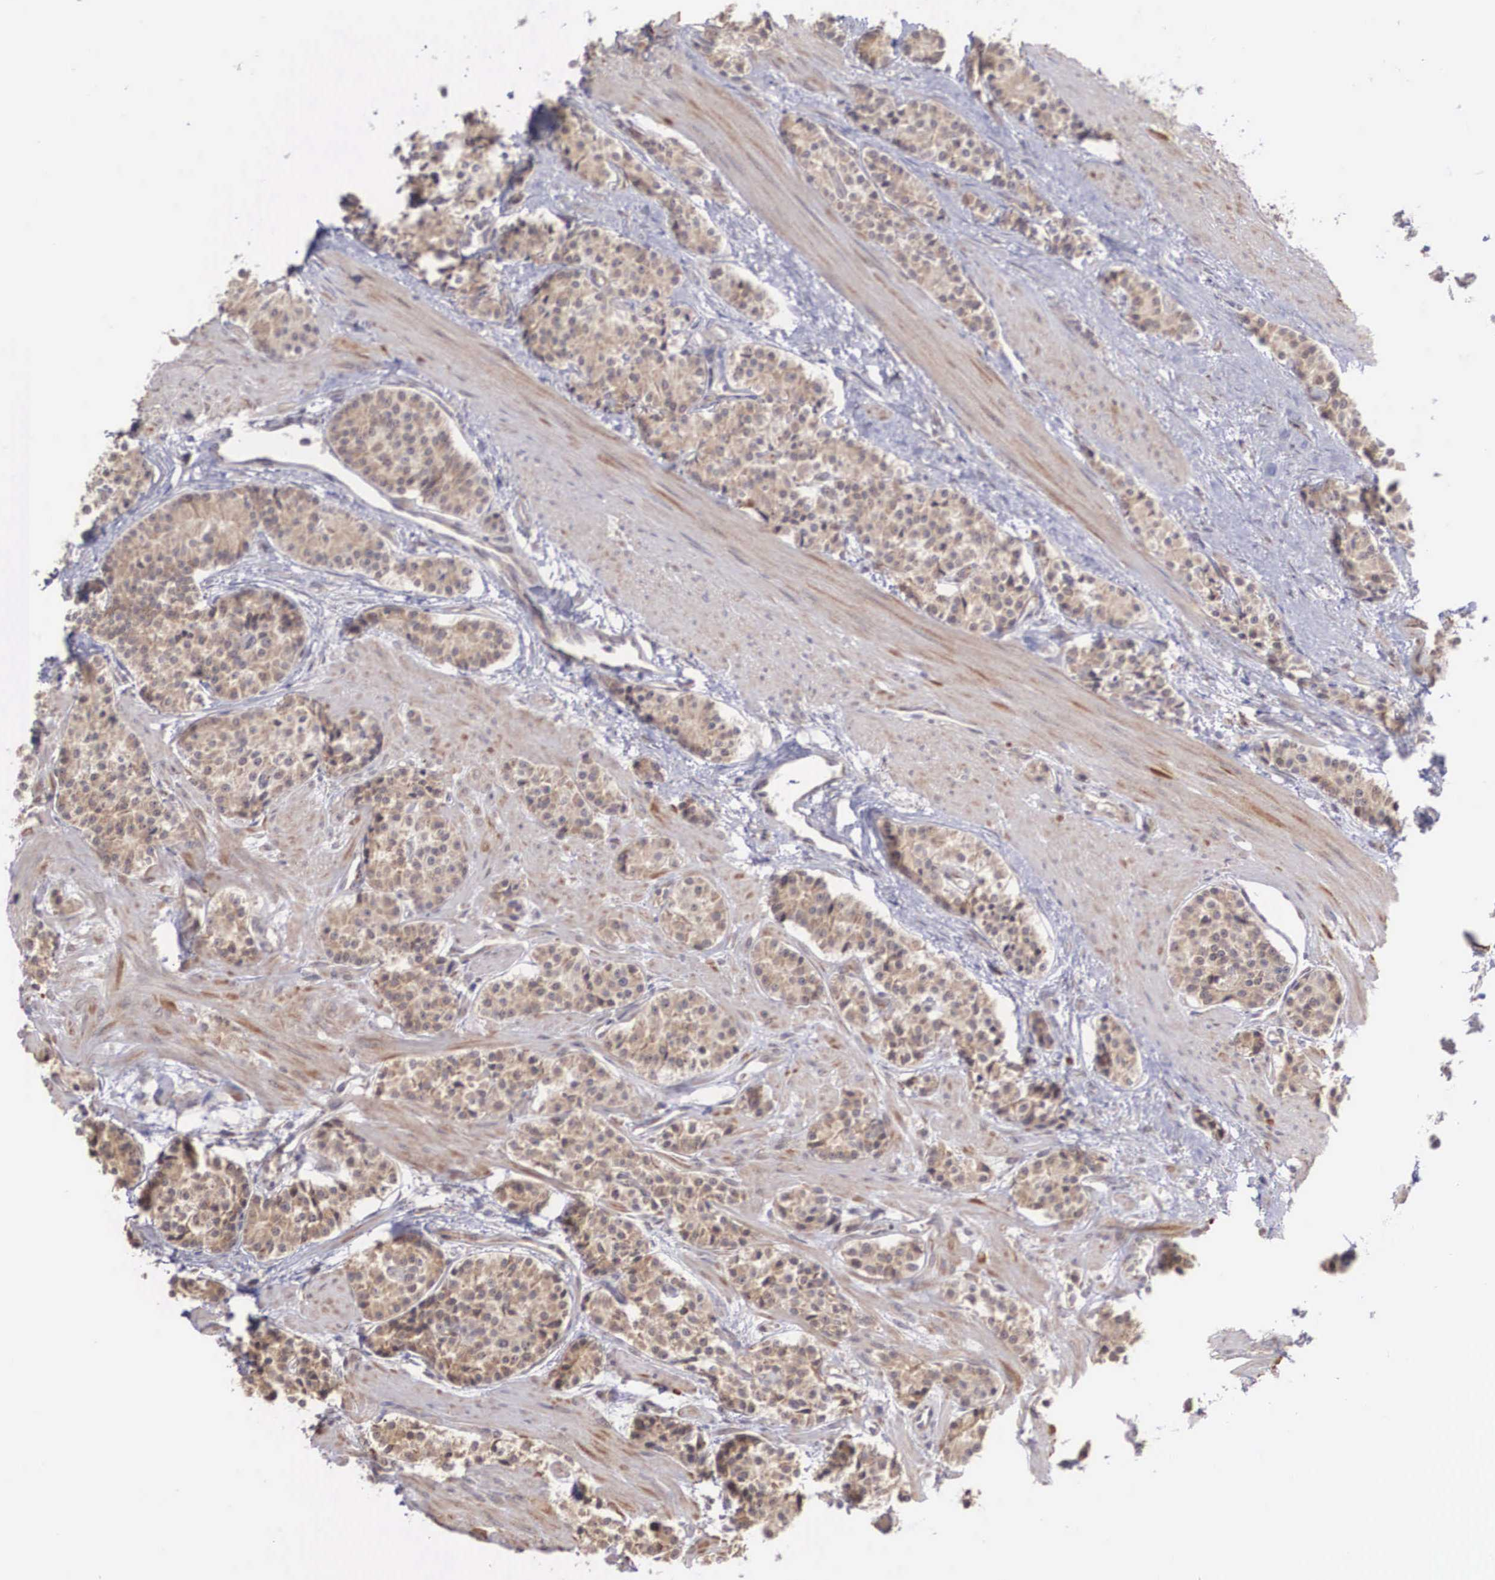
{"staining": {"intensity": "weak", "quantity": "25%-75%", "location": "cytoplasmic/membranous"}, "tissue": "carcinoid", "cell_type": "Tumor cells", "image_type": "cancer", "snomed": [{"axis": "morphology", "description": "Carcinoid, malignant, NOS"}, {"axis": "topography", "description": "Stomach"}], "caption": "Immunohistochemical staining of human malignant carcinoid shows low levels of weak cytoplasmic/membranous protein positivity in about 25%-75% of tumor cells.", "gene": "DNAJB7", "patient": {"sex": "female", "age": 76}}